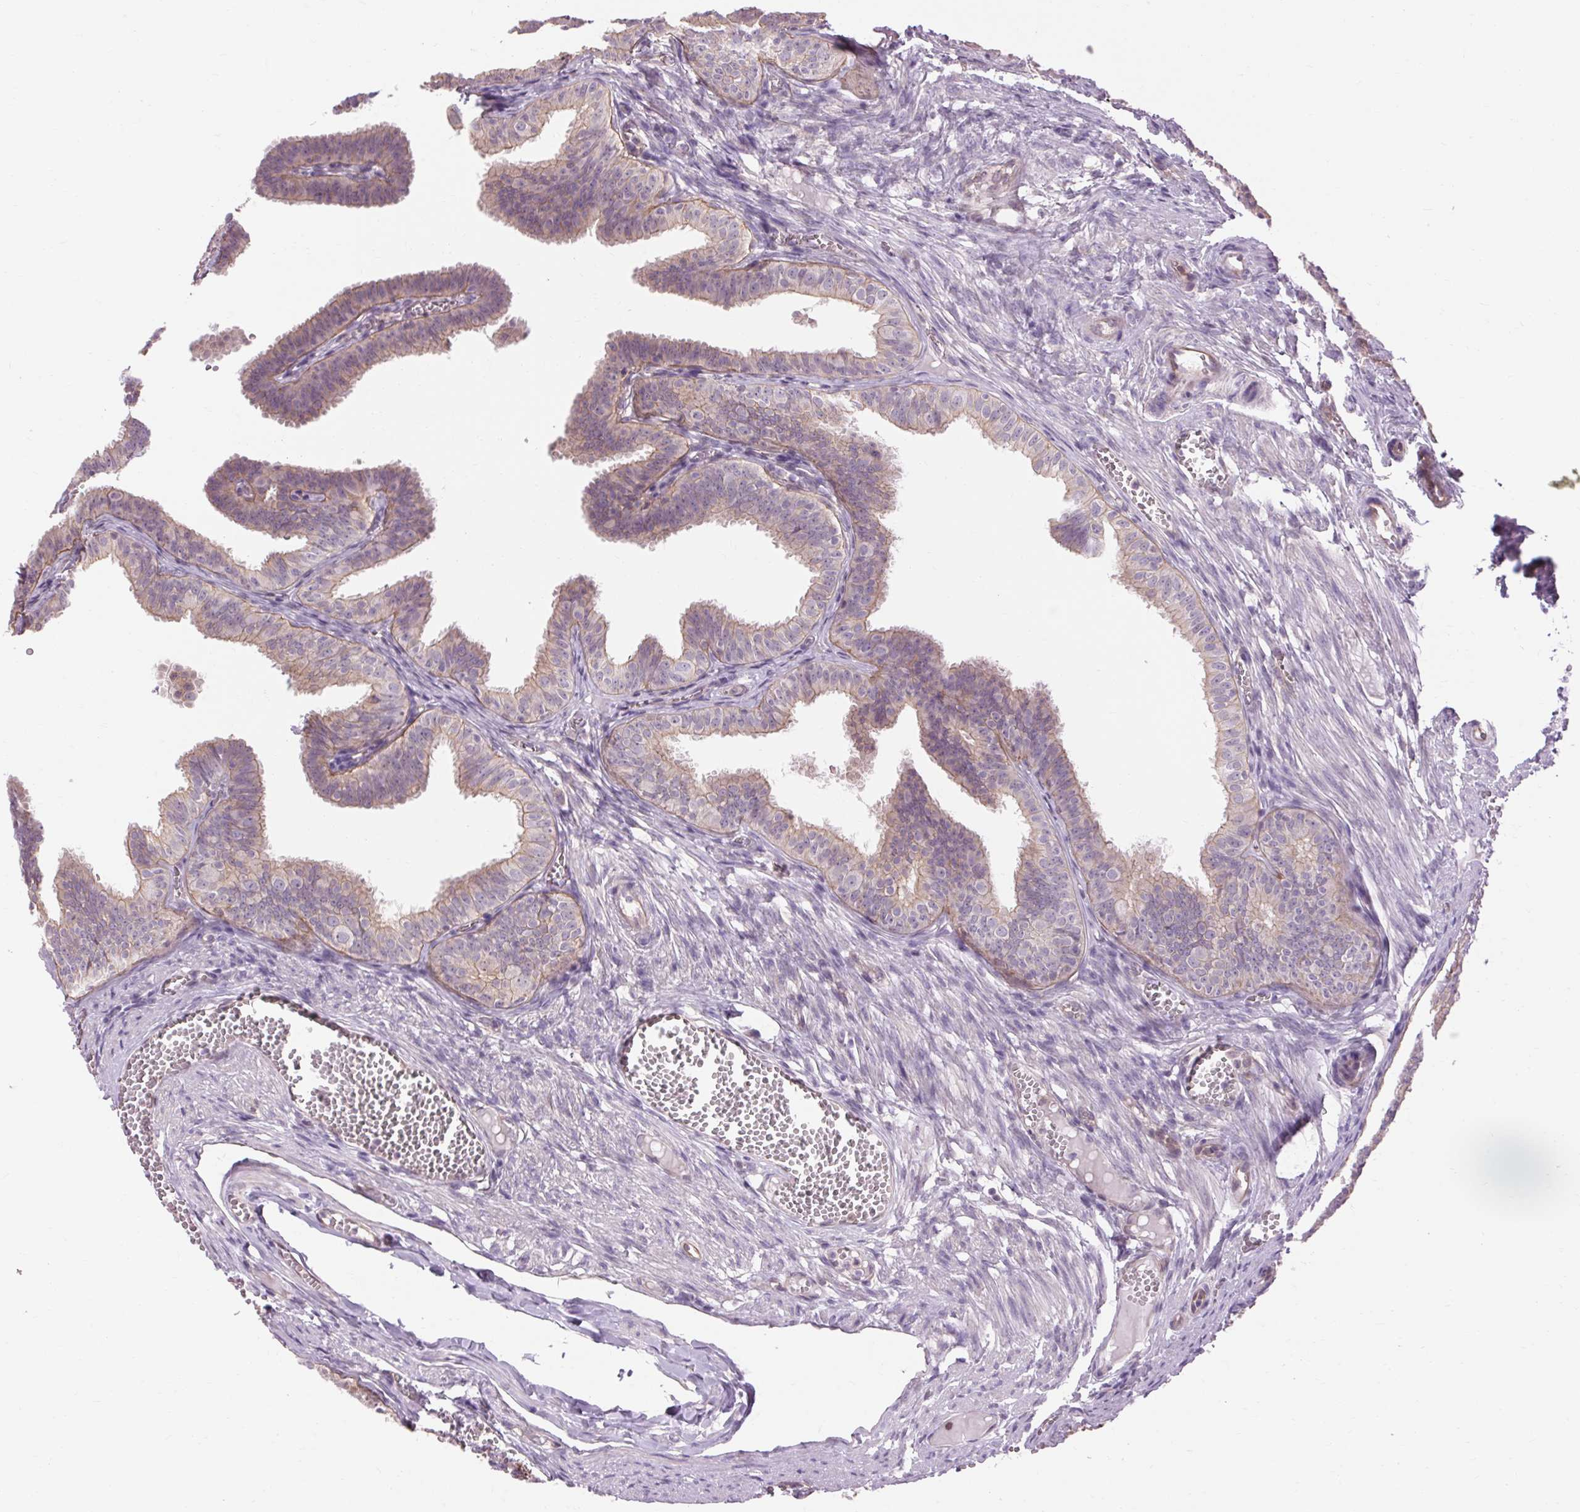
{"staining": {"intensity": "weak", "quantity": ">75%", "location": "cytoplasmic/membranous"}, "tissue": "fallopian tube", "cell_type": "Glandular cells", "image_type": "normal", "snomed": [{"axis": "morphology", "description": "Normal tissue, NOS"}, {"axis": "topography", "description": "Fallopian tube"}], "caption": "There is low levels of weak cytoplasmic/membranous staining in glandular cells of unremarkable fallopian tube, as demonstrated by immunohistochemical staining (brown color).", "gene": "TM6SF1", "patient": {"sex": "female", "age": 25}}